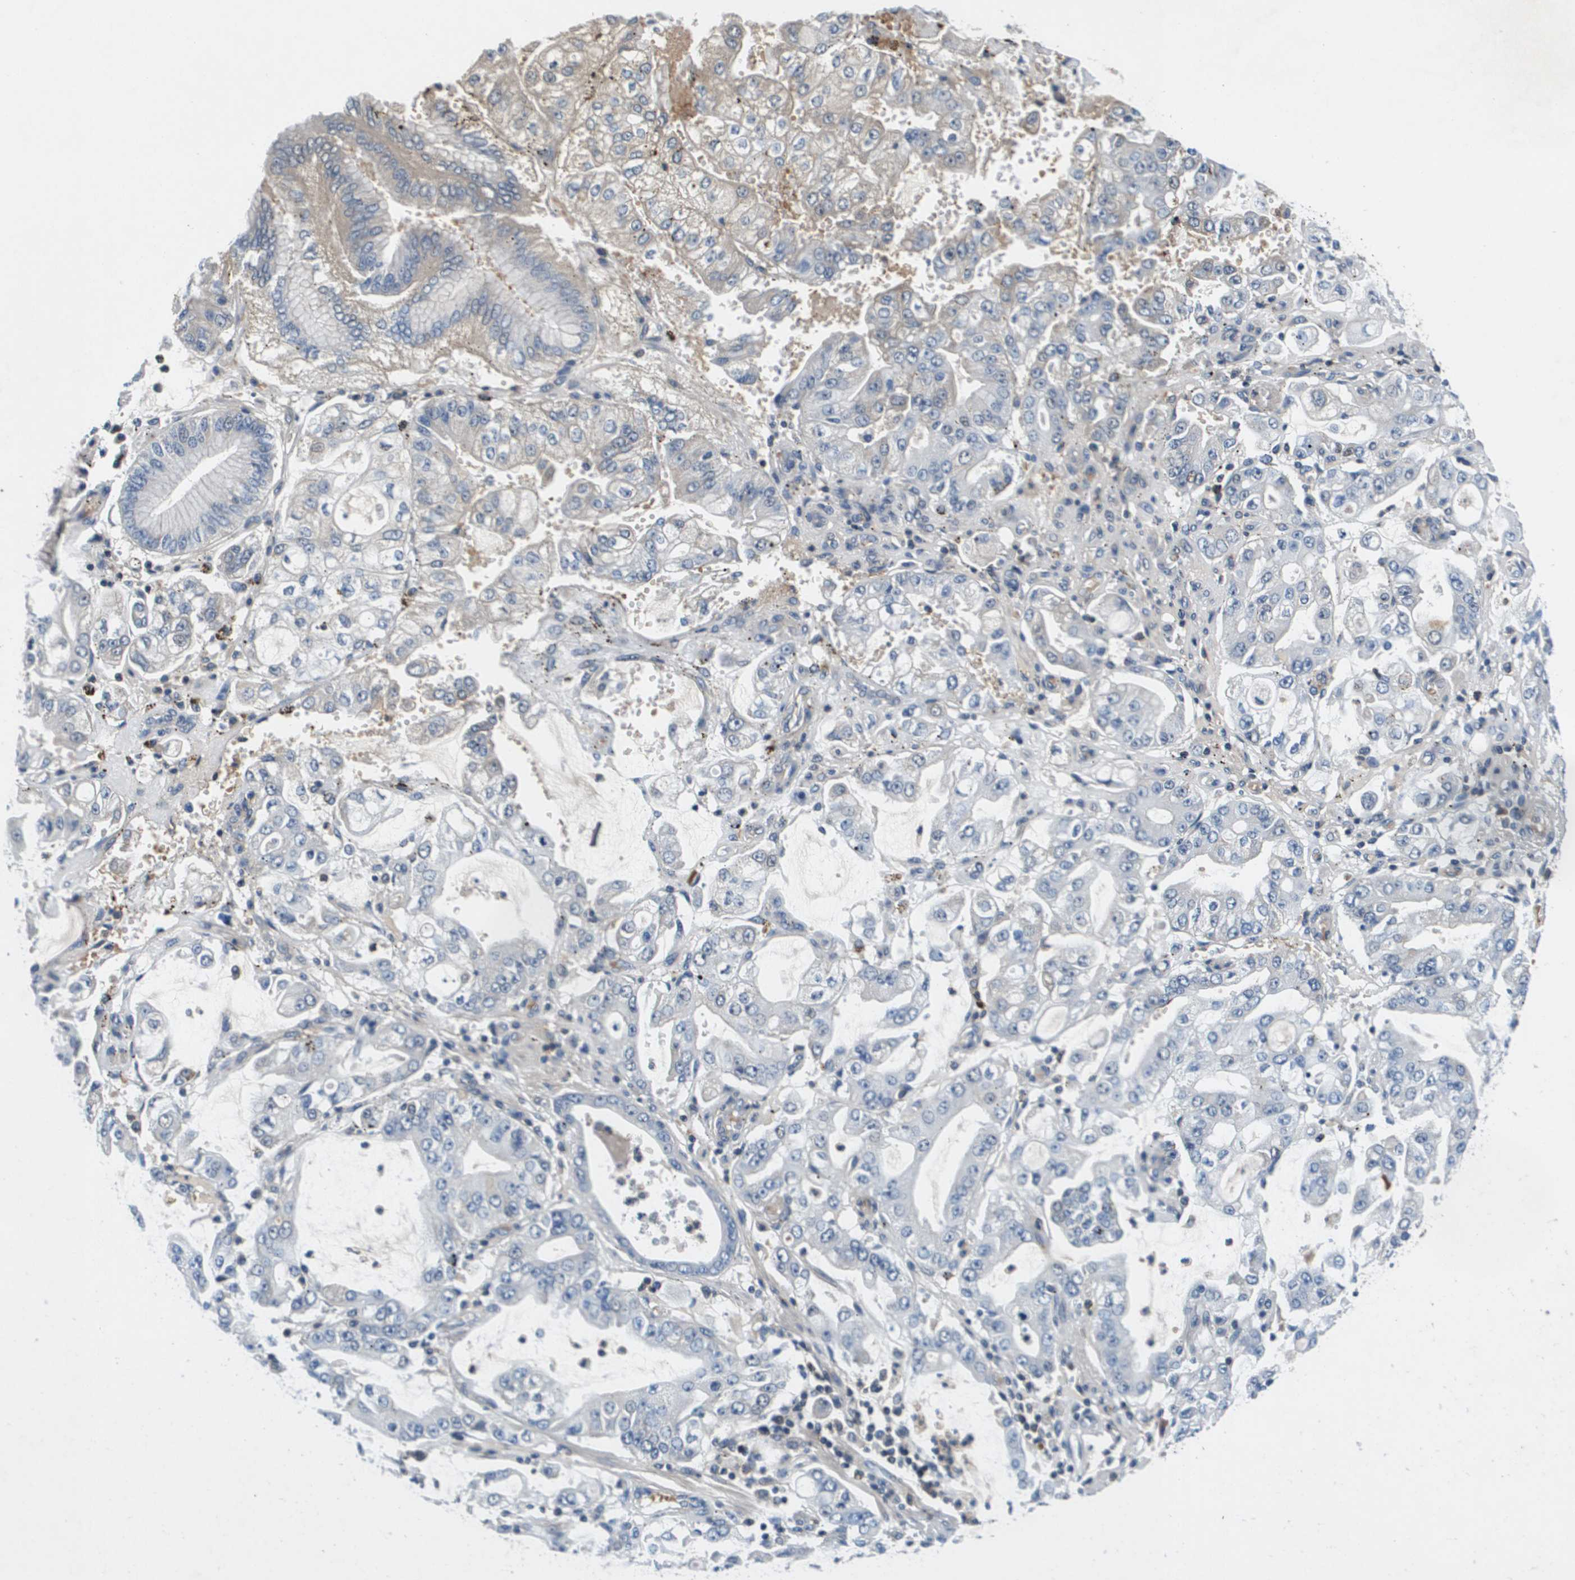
{"staining": {"intensity": "negative", "quantity": "none", "location": "none"}, "tissue": "stomach cancer", "cell_type": "Tumor cells", "image_type": "cancer", "snomed": [{"axis": "morphology", "description": "Adenocarcinoma, NOS"}, {"axis": "topography", "description": "Stomach"}], "caption": "Human stomach adenocarcinoma stained for a protein using IHC shows no expression in tumor cells.", "gene": "KCNQ5", "patient": {"sex": "male", "age": 76}}